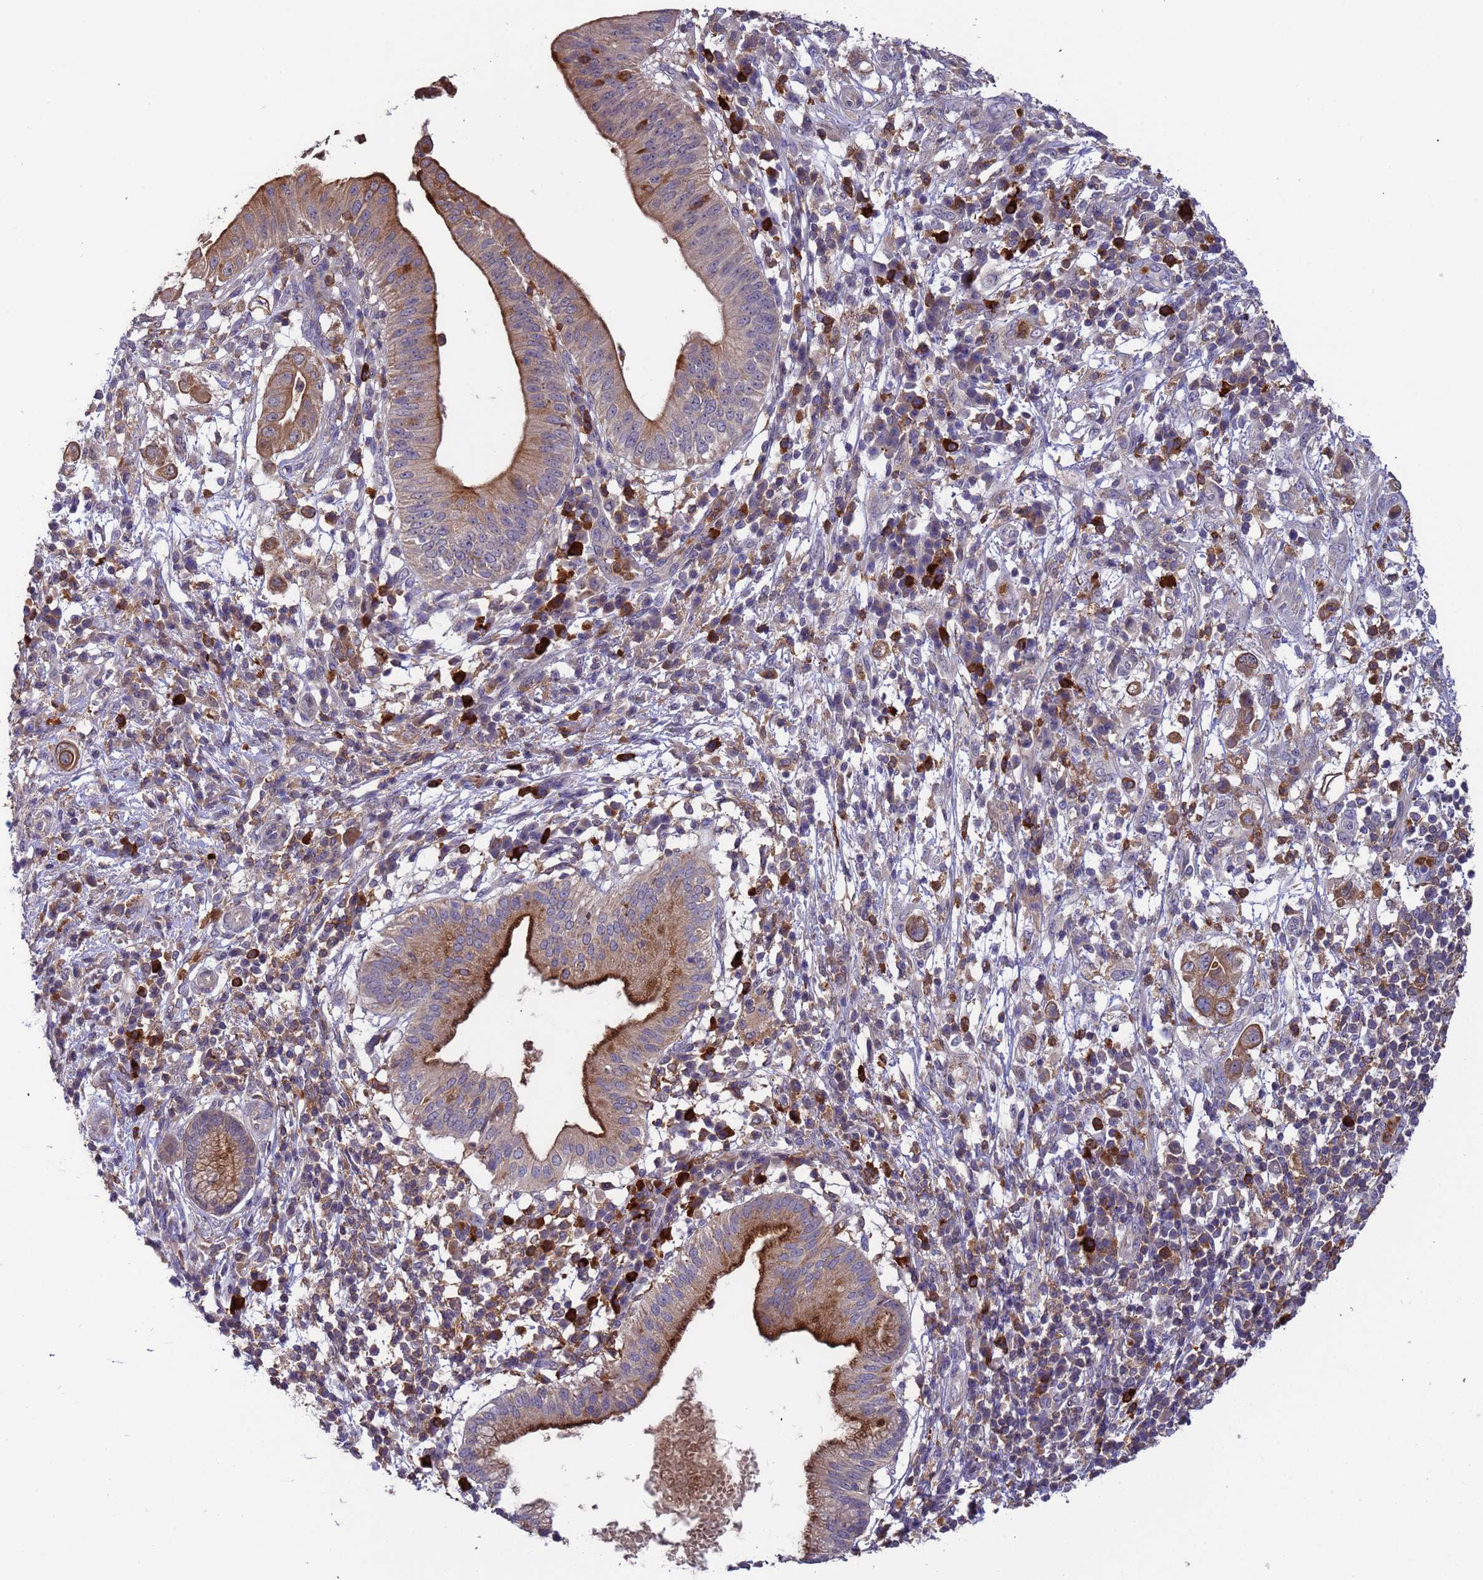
{"staining": {"intensity": "strong", "quantity": "25%-75%", "location": "cytoplasmic/membranous"}, "tissue": "pancreatic cancer", "cell_type": "Tumor cells", "image_type": "cancer", "snomed": [{"axis": "morphology", "description": "Adenocarcinoma, NOS"}, {"axis": "topography", "description": "Pancreas"}], "caption": "Human pancreatic cancer stained with a protein marker exhibits strong staining in tumor cells.", "gene": "AMPD3", "patient": {"sex": "male", "age": 68}}